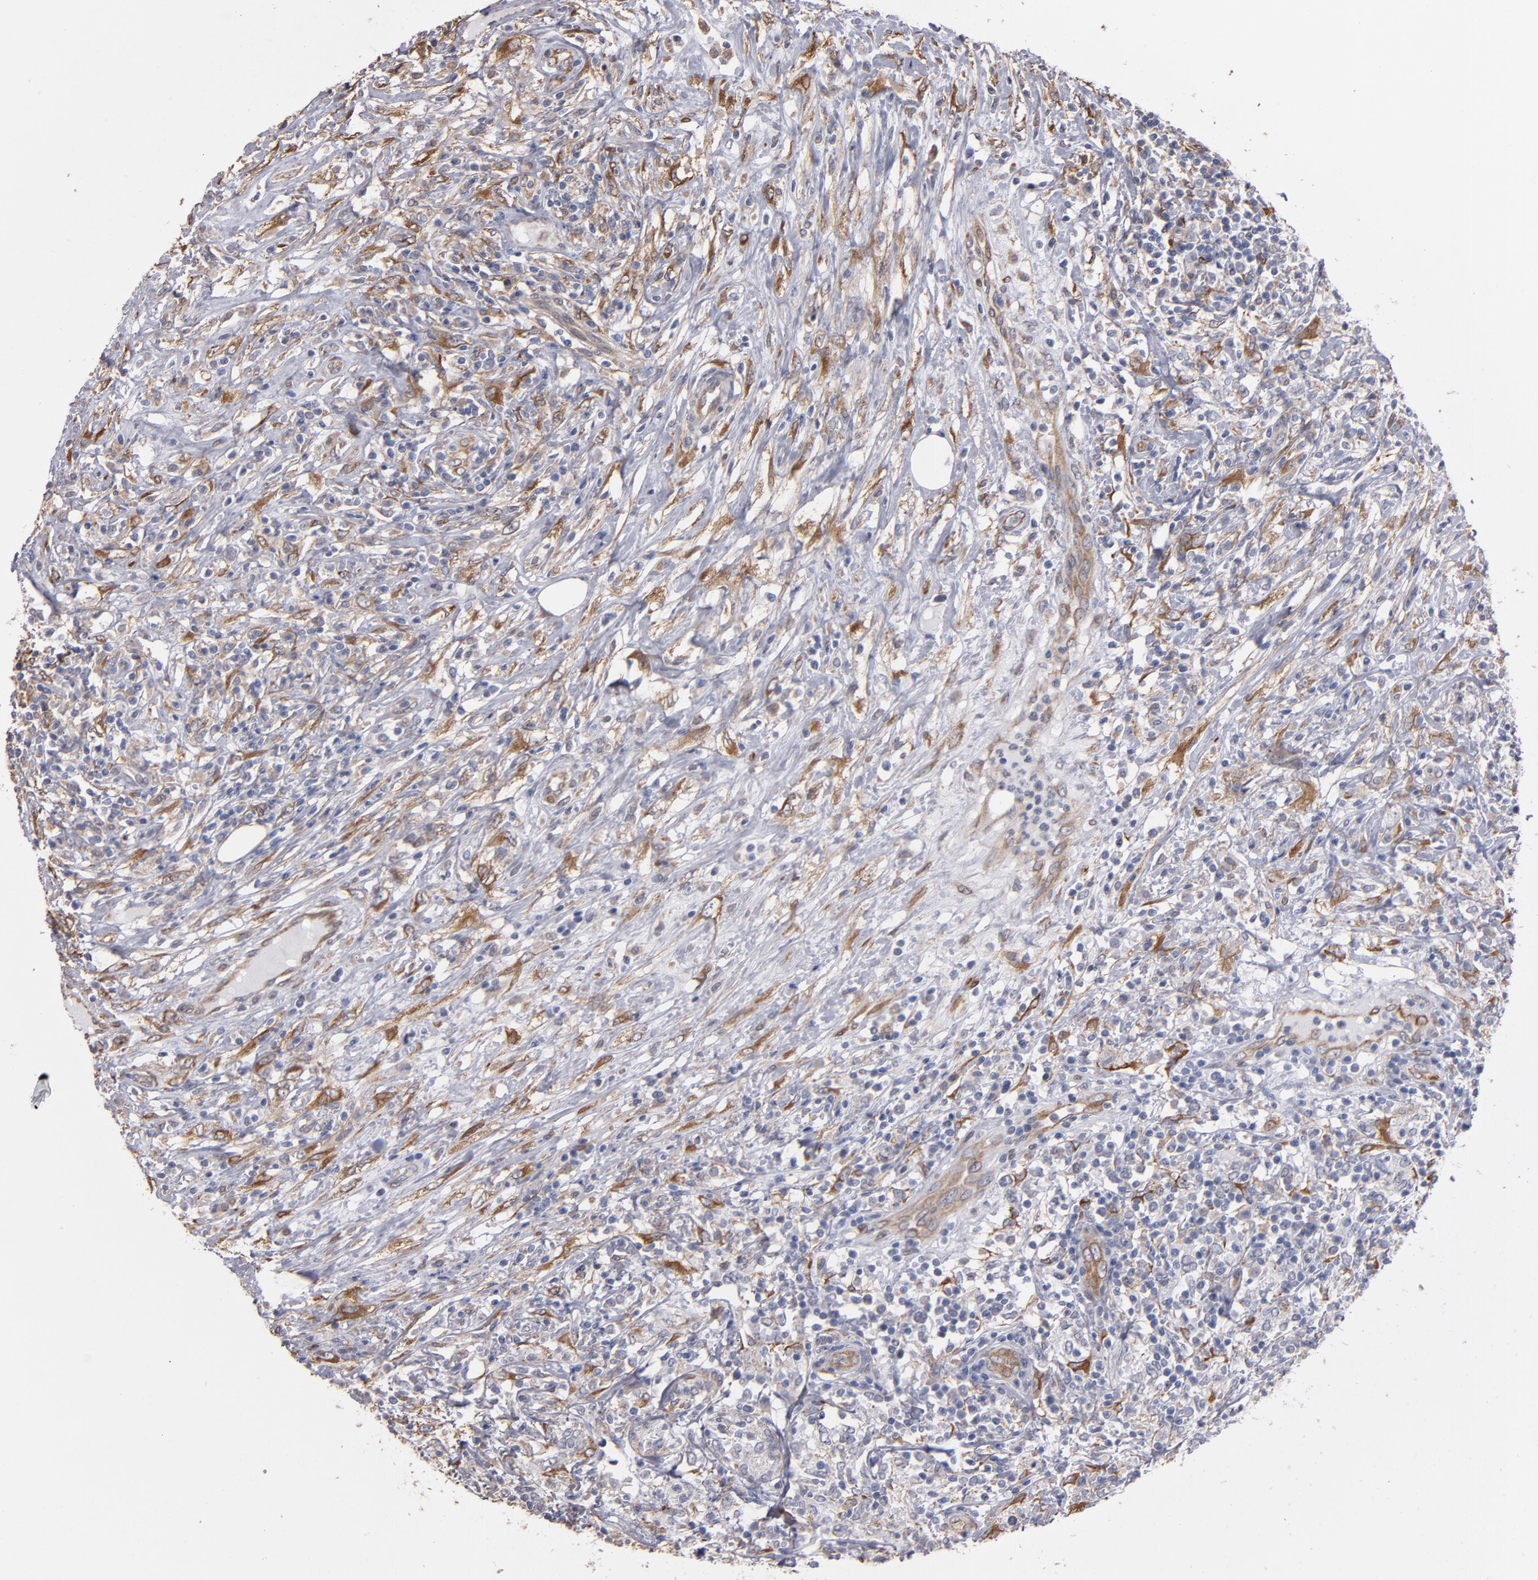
{"staining": {"intensity": "weak", "quantity": ">75%", "location": "cytoplasmic/membranous"}, "tissue": "lymphoma", "cell_type": "Tumor cells", "image_type": "cancer", "snomed": [{"axis": "morphology", "description": "Malignant lymphoma, non-Hodgkin's type, High grade"}, {"axis": "topography", "description": "Lymph node"}], "caption": "A micrograph showing weak cytoplasmic/membranous positivity in approximately >75% of tumor cells in malignant lymphoma, non-Hodgkin's type (high-grade), as visualized by brown immunohistochemical staining.", "gene": "PGRMC1", "patient": {"sex": "female", "age": 84}}